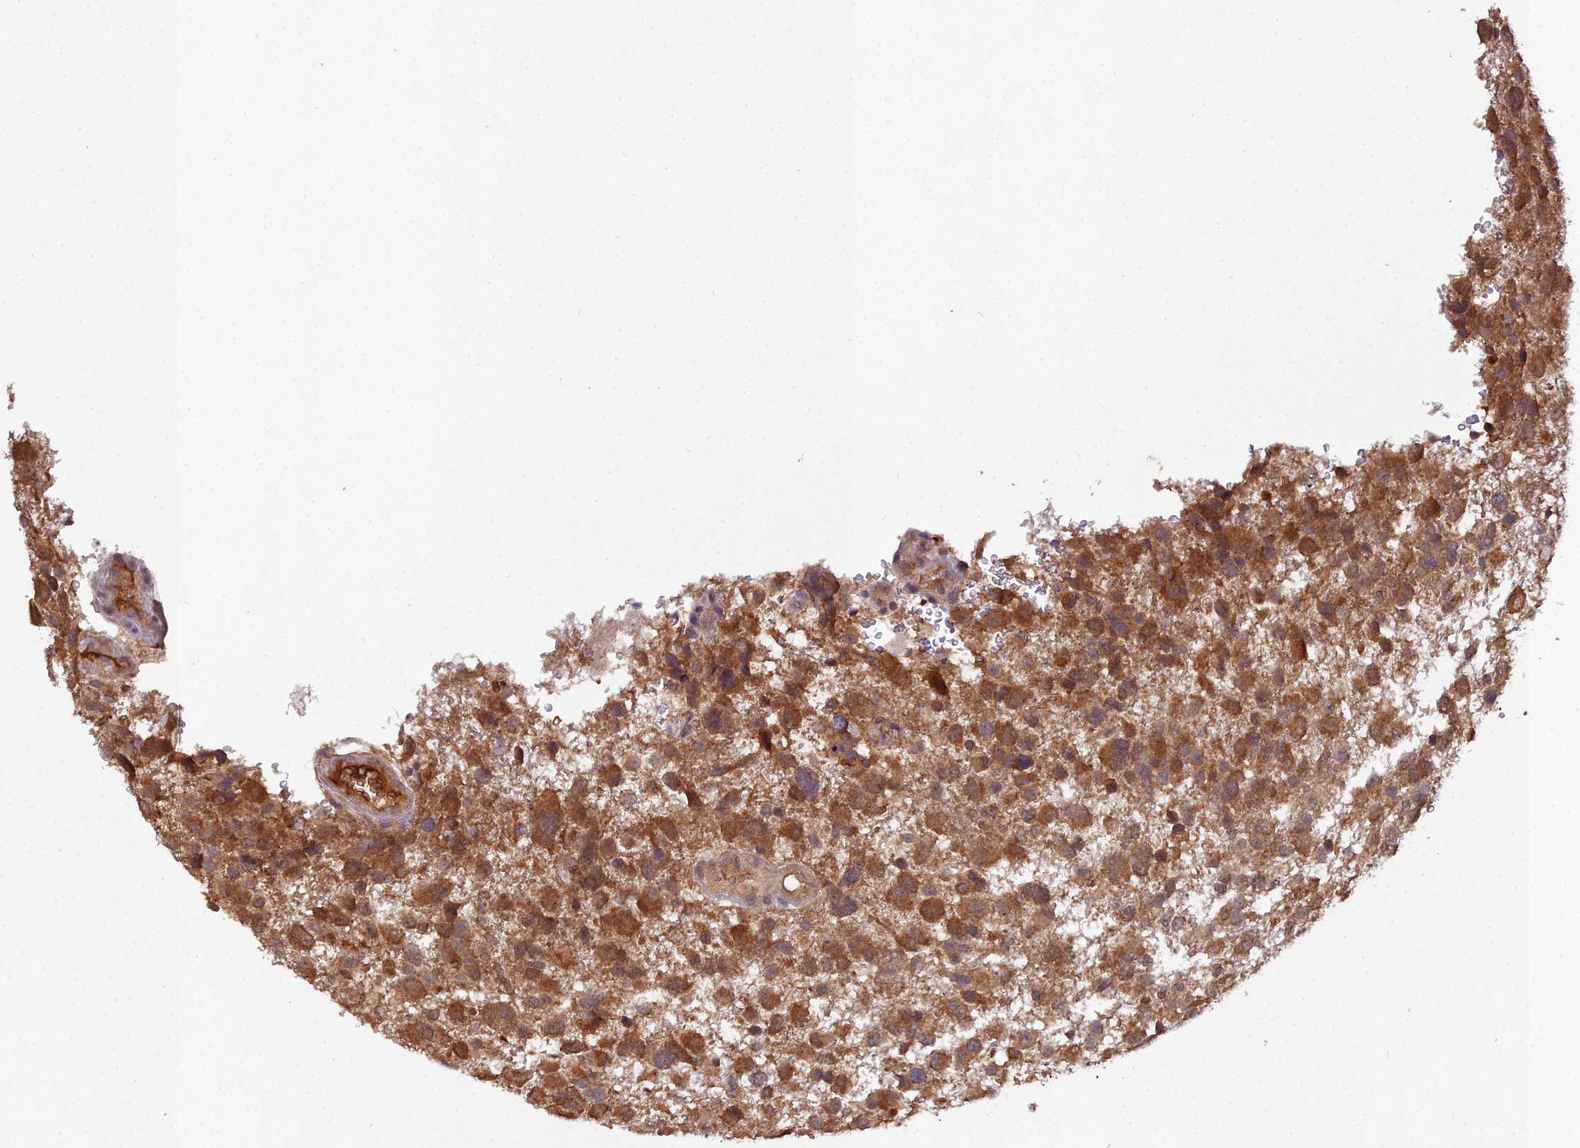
{"staining": {"intensity": "strong", "quantity": ">75%", "location": "cytoplasmic/membranous"}, "tissue": "glioma", "cell_type": "Tumor cells", "image_type": "cancer", "snomed": [{"axis": "morphology", "description": "Glioma, malignant, High grade"}, {"axis": "topography", "description": "Brain"}], "caption": "Immunohistochemistry (DAB (3,3'-diaminobenzidine)) staining of high-grade glioma (malignant) displays strong cytoplasmic/membranous protein positivity in approximately >75% of tumor cells. The staining was performed using DAB (3,3'-diaminobenzidine), with brown indicating positive protein expression. Nuclei are stained blue with hematoxylin.", "gene": "TMEM258", "patient": {"sex": "male", "age": 61}}